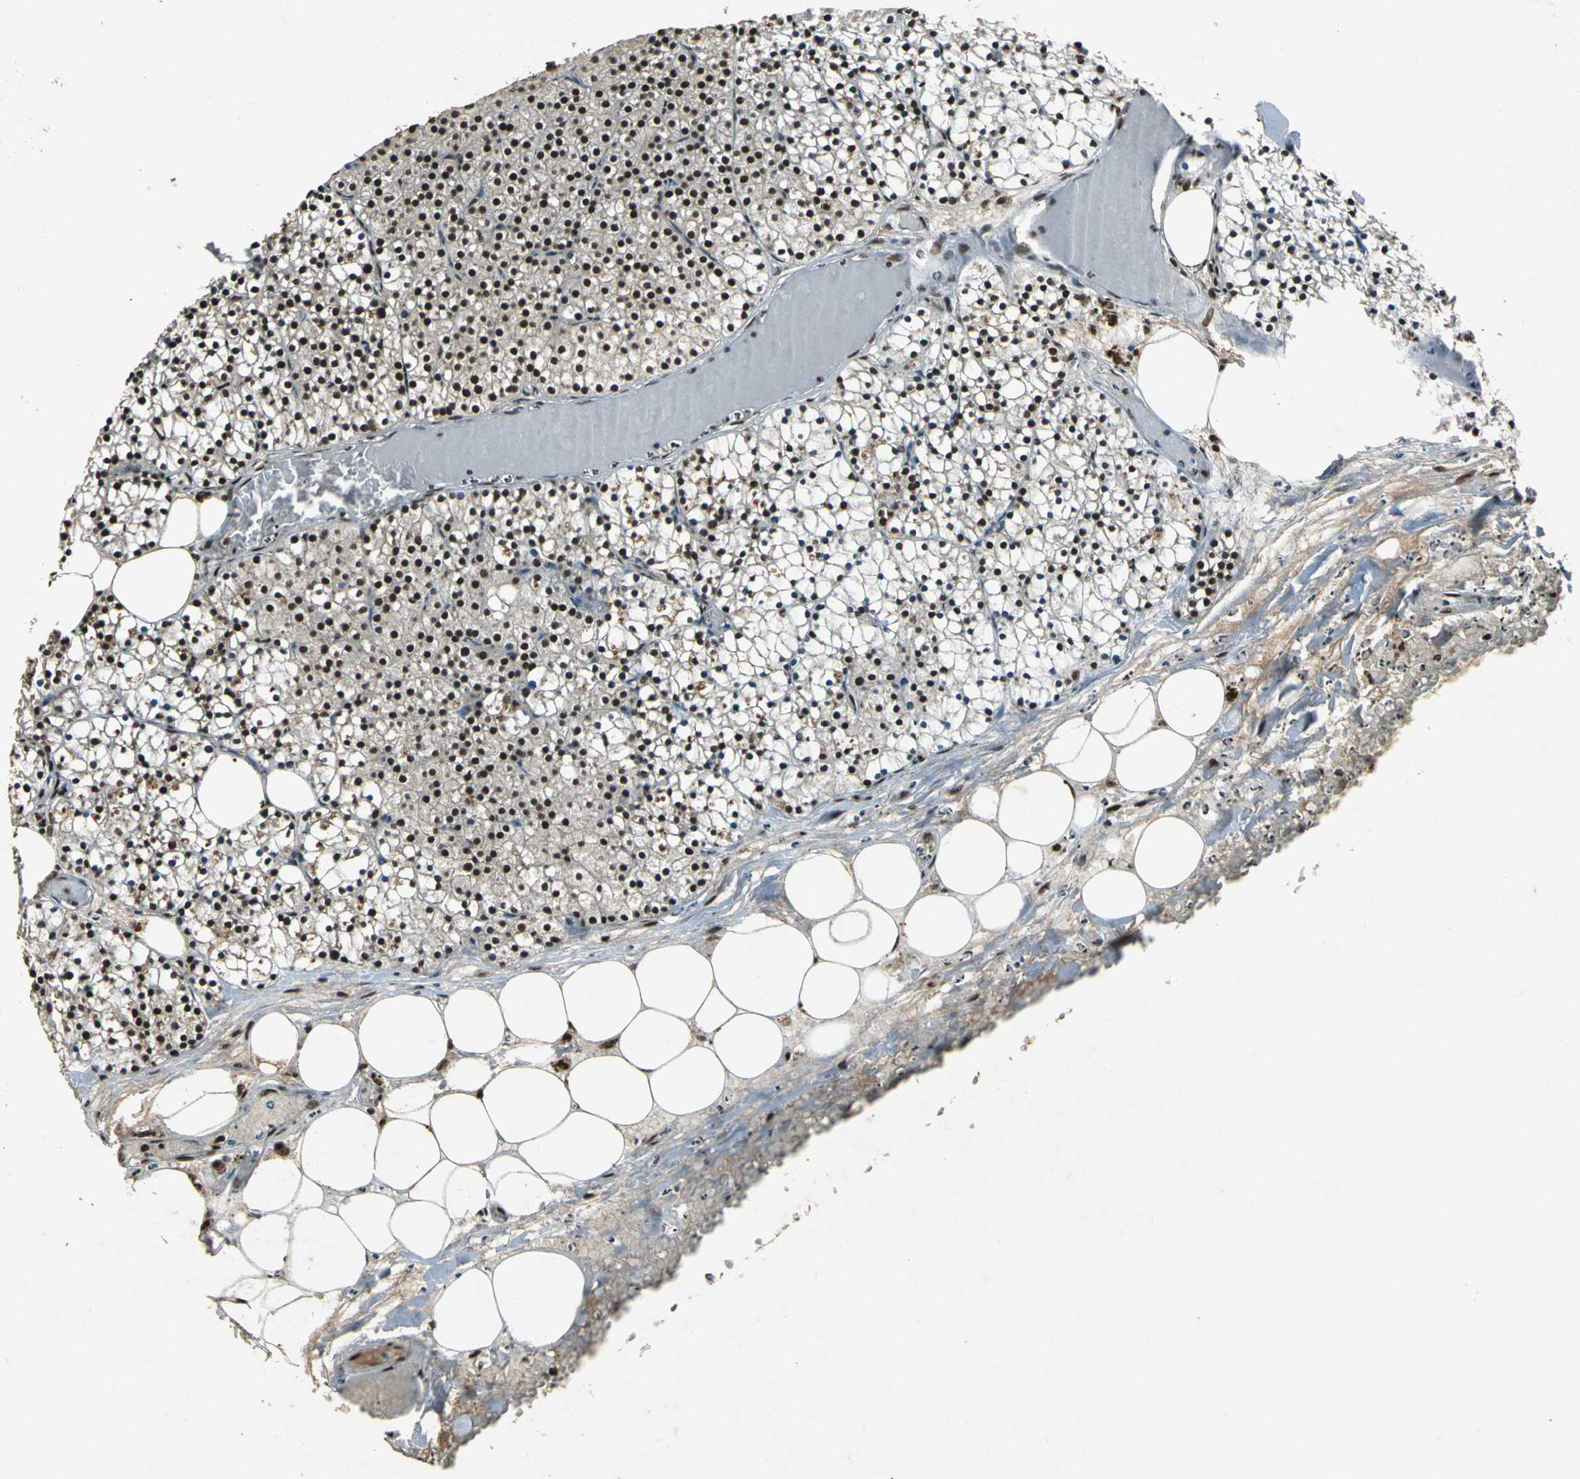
{"staining": {"intensity": "strong", "quantity": ">75%", "location": "nuclear"}, "tissue": "parathyroid gland", "cell_type": "Glandular cells", "image_type": "normal", "snomed": [{"axis": "morphology", "description": "Normal tissue, NOS"}, {"axis": "topography", "description": "Parathyroid gland"}], "caption": "Protein positivity by immunohistochemistry displays strong nuclear staining in about >75% of glandular cells in benign parathyroid gland.", "gene": "MTA2", "patient": {"sex": "female", "age": 63}}